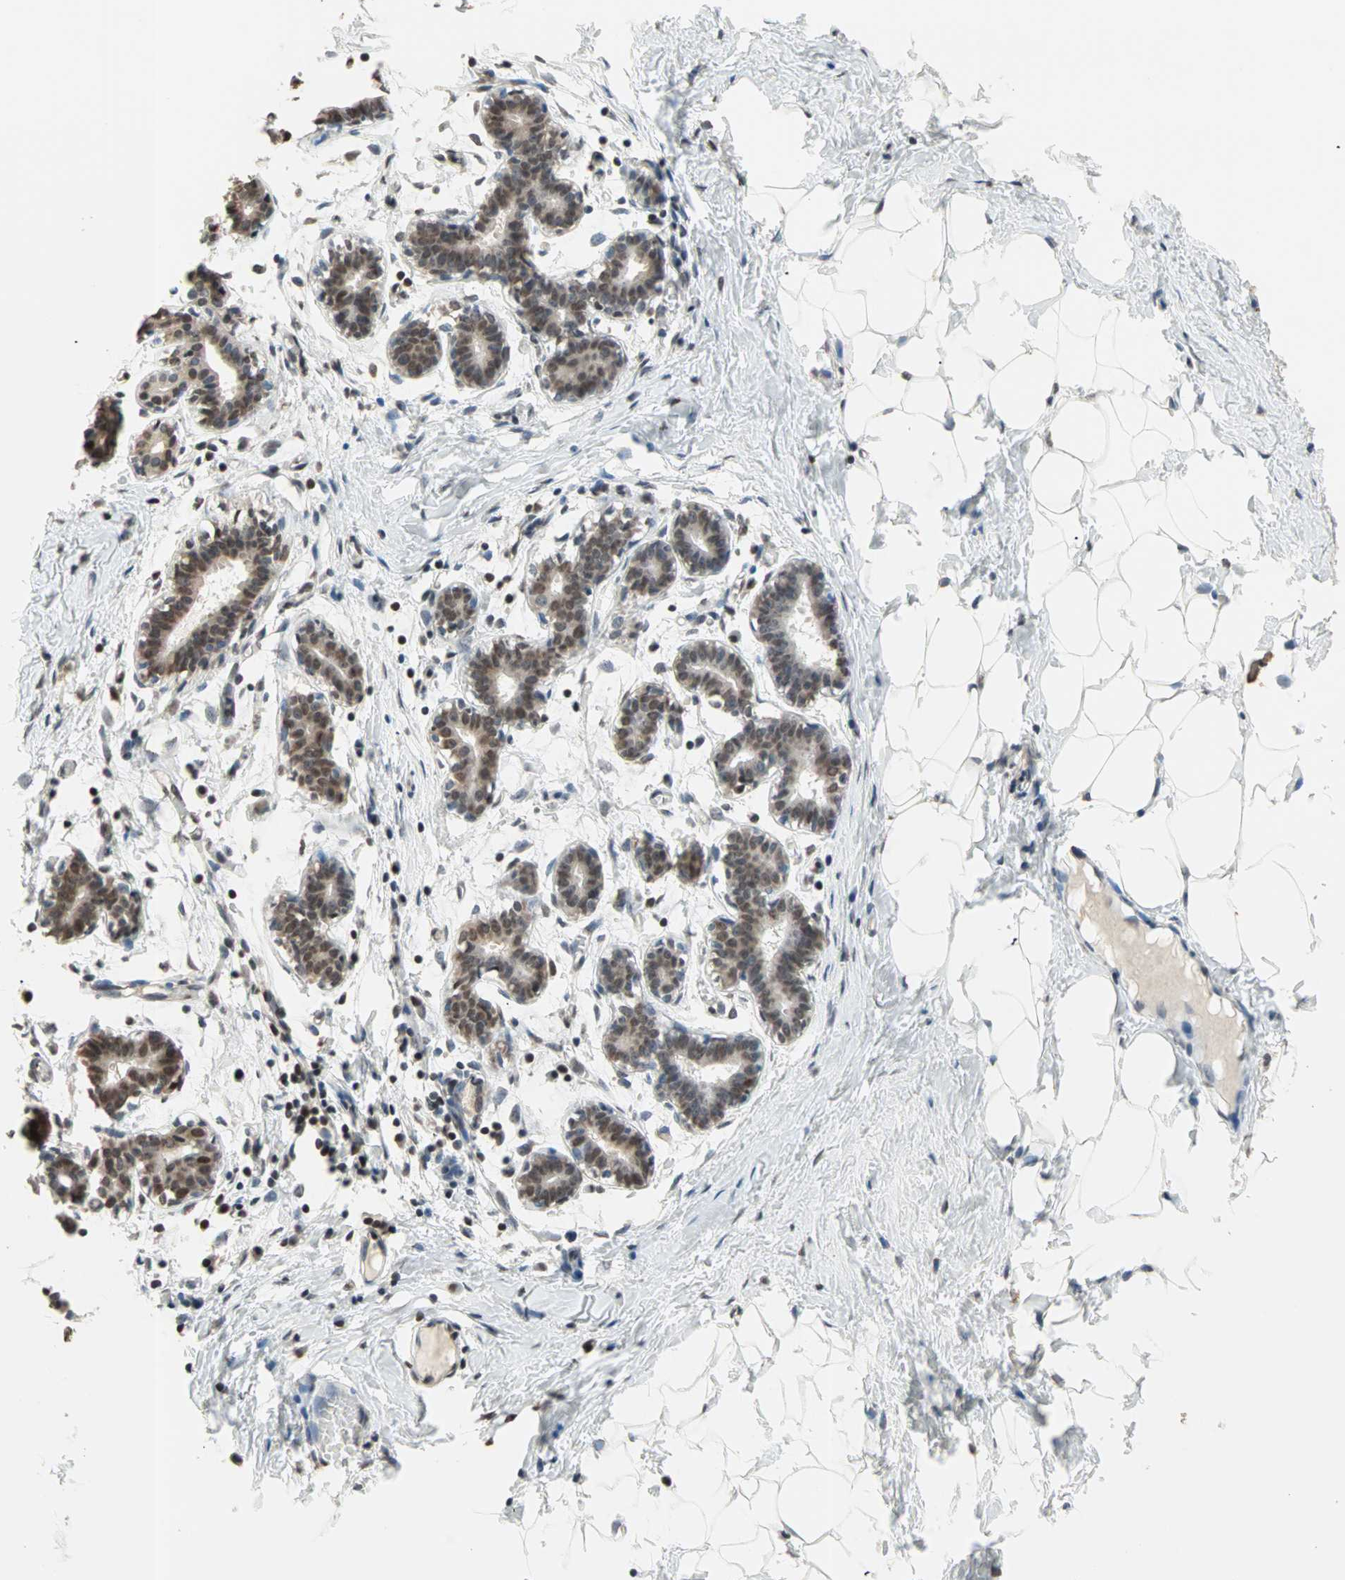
{"staining": {"intensity": "moderate", "quantity": "<25%", "location": "nuclear"}, "tissue": "breast", "cell_type": "Adipocytes", "image_type": "normal", "snomed": [{"axis": "morphology", "description": "Normal tissue, NOS"}, {"axis": "topography", "description": "Breast"}], "caption": "Breast stained with DAB immunohistochemistry demonstrates low levels of moderate nuclear positivity in about <25% of adipocytes.", "gene": "DAZAP1", "patient": {"sex": "female", "age": 27}}